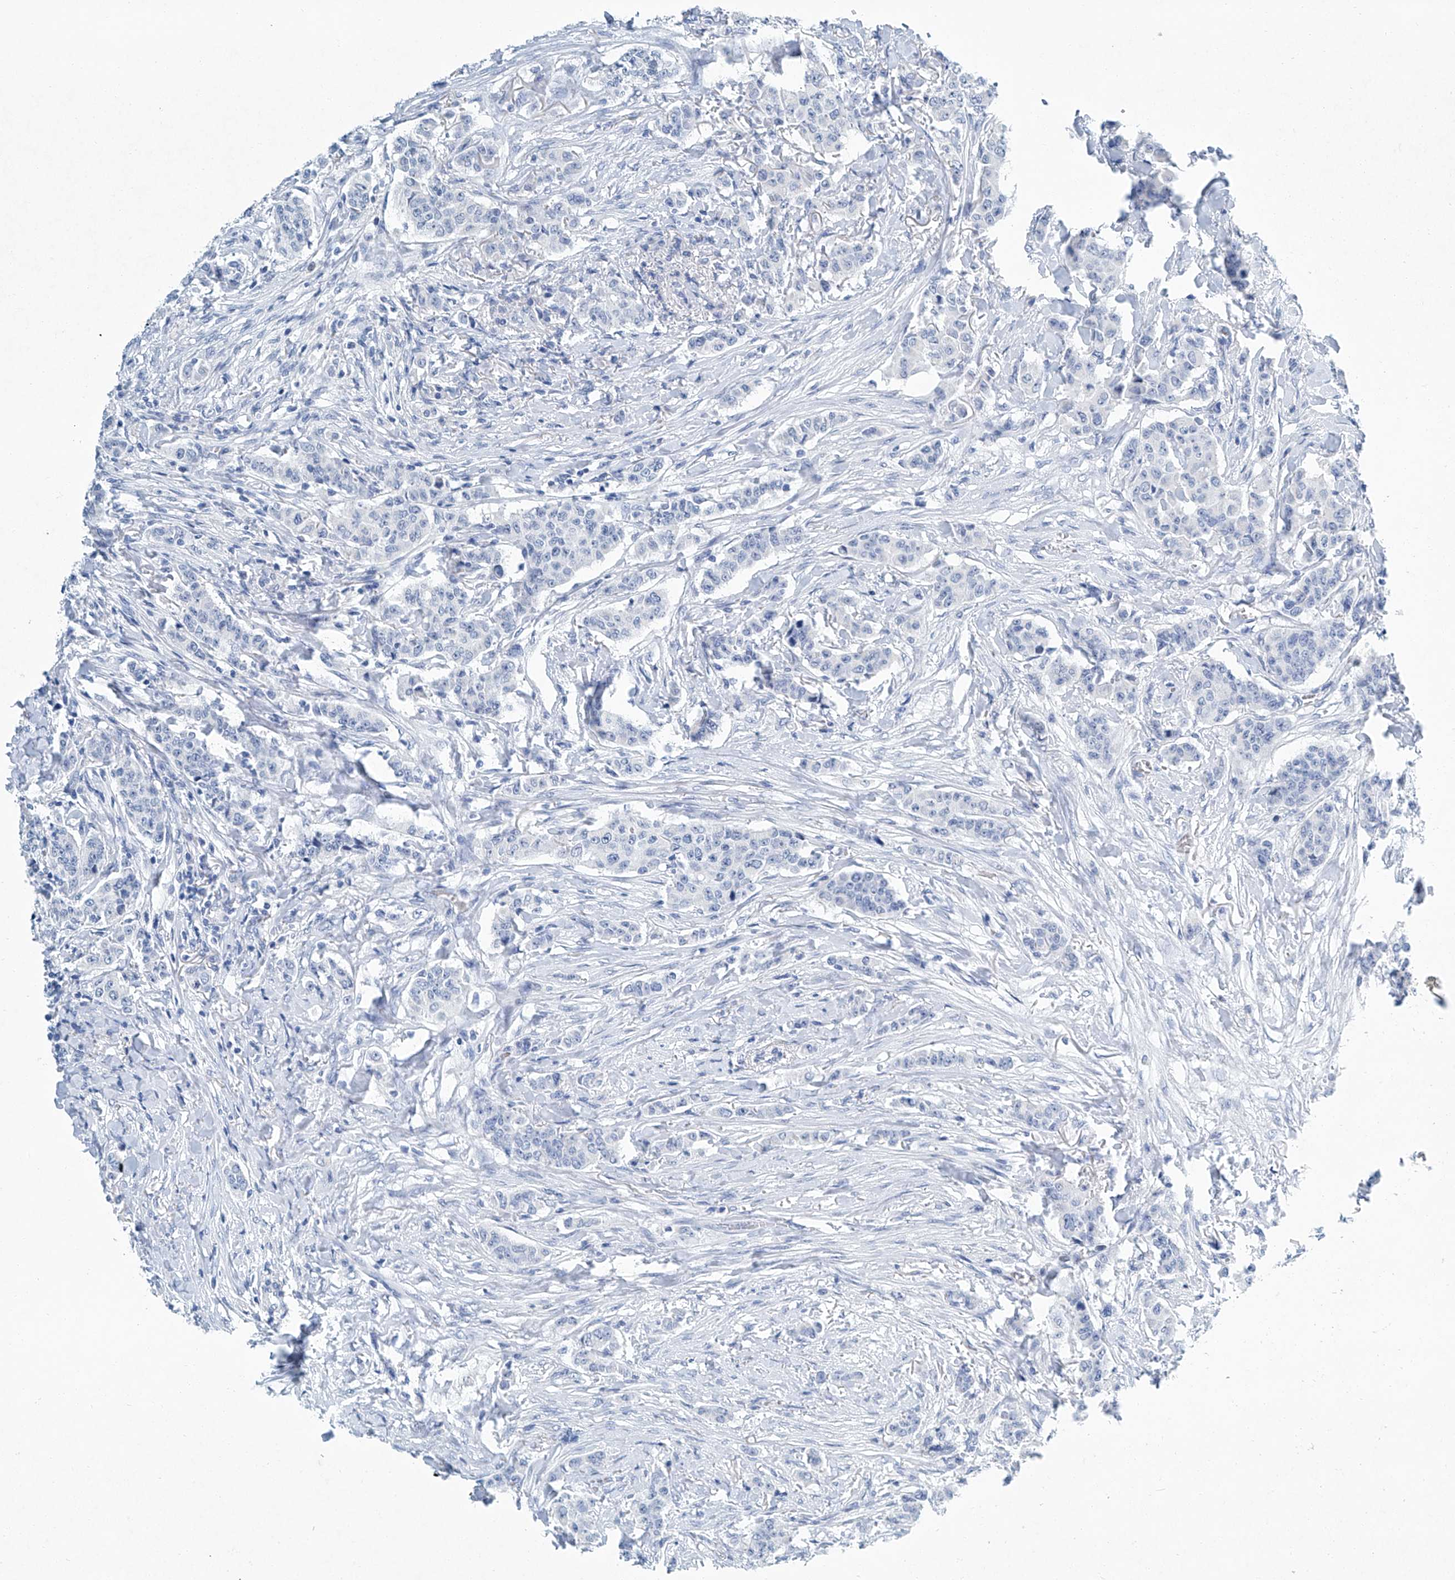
{"staining": {"intensity": "negative", "quantity": "none", "location": "none"}, "tissue": "breast cancer", "cell_type": "Tumor cells", "image_type": "cancer", "snomed": [{"axis": "morphology", "description": "Duct carcinoma"}, {"axis": "topography", "description": "Breast"}], "caption": "A micrograph of human breast cancer is negative for staining in tumor cells.", "gene": "CYP2A7", "patient": {"sex": "female", "age": 40}}